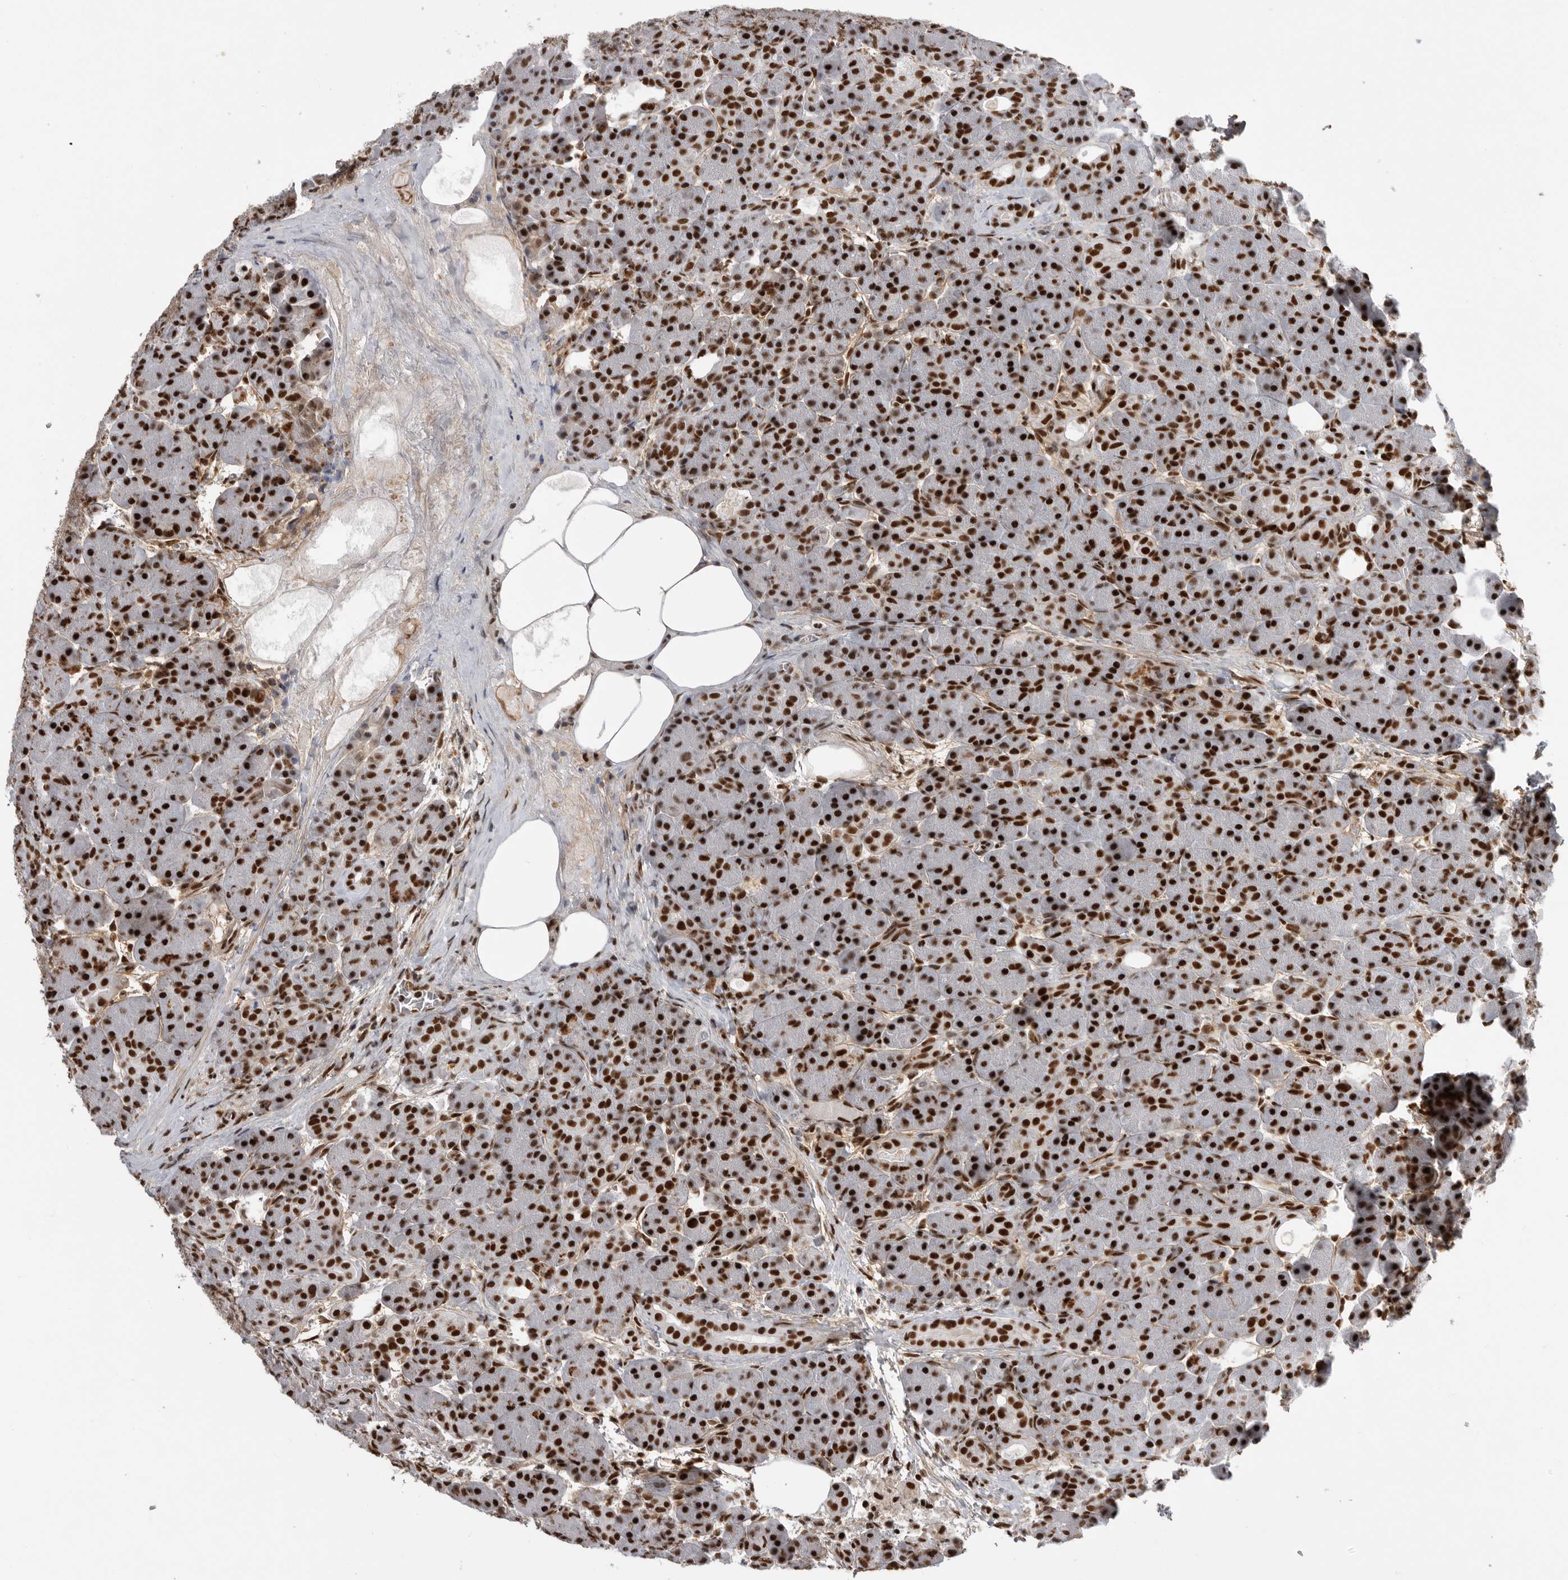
{"staining": {"intensity": "strong", "quantity": ">75%", "location": "nuclear"}, "tissue": "pancreas", "cell_type": "Exocrine glandular cells", "image_type": "normal", "snomed": [{"axis": "morphology", "description": "Normal tissue, NOS"}, {"axis": "topography", "description": "Pancreas"}], "caption": "Pancreas stained with DAB immunohistochemistry demonstrates high levels of strong nuclear staining in approximately >75% of exocrine glandular cells. The staining was performed using DAB, with brown indicating positive protein expression. Nuclei are stained blue with hematoxylin.", "gene": "PPP1R8", "patient": {"sex": "male", "age": 63}}